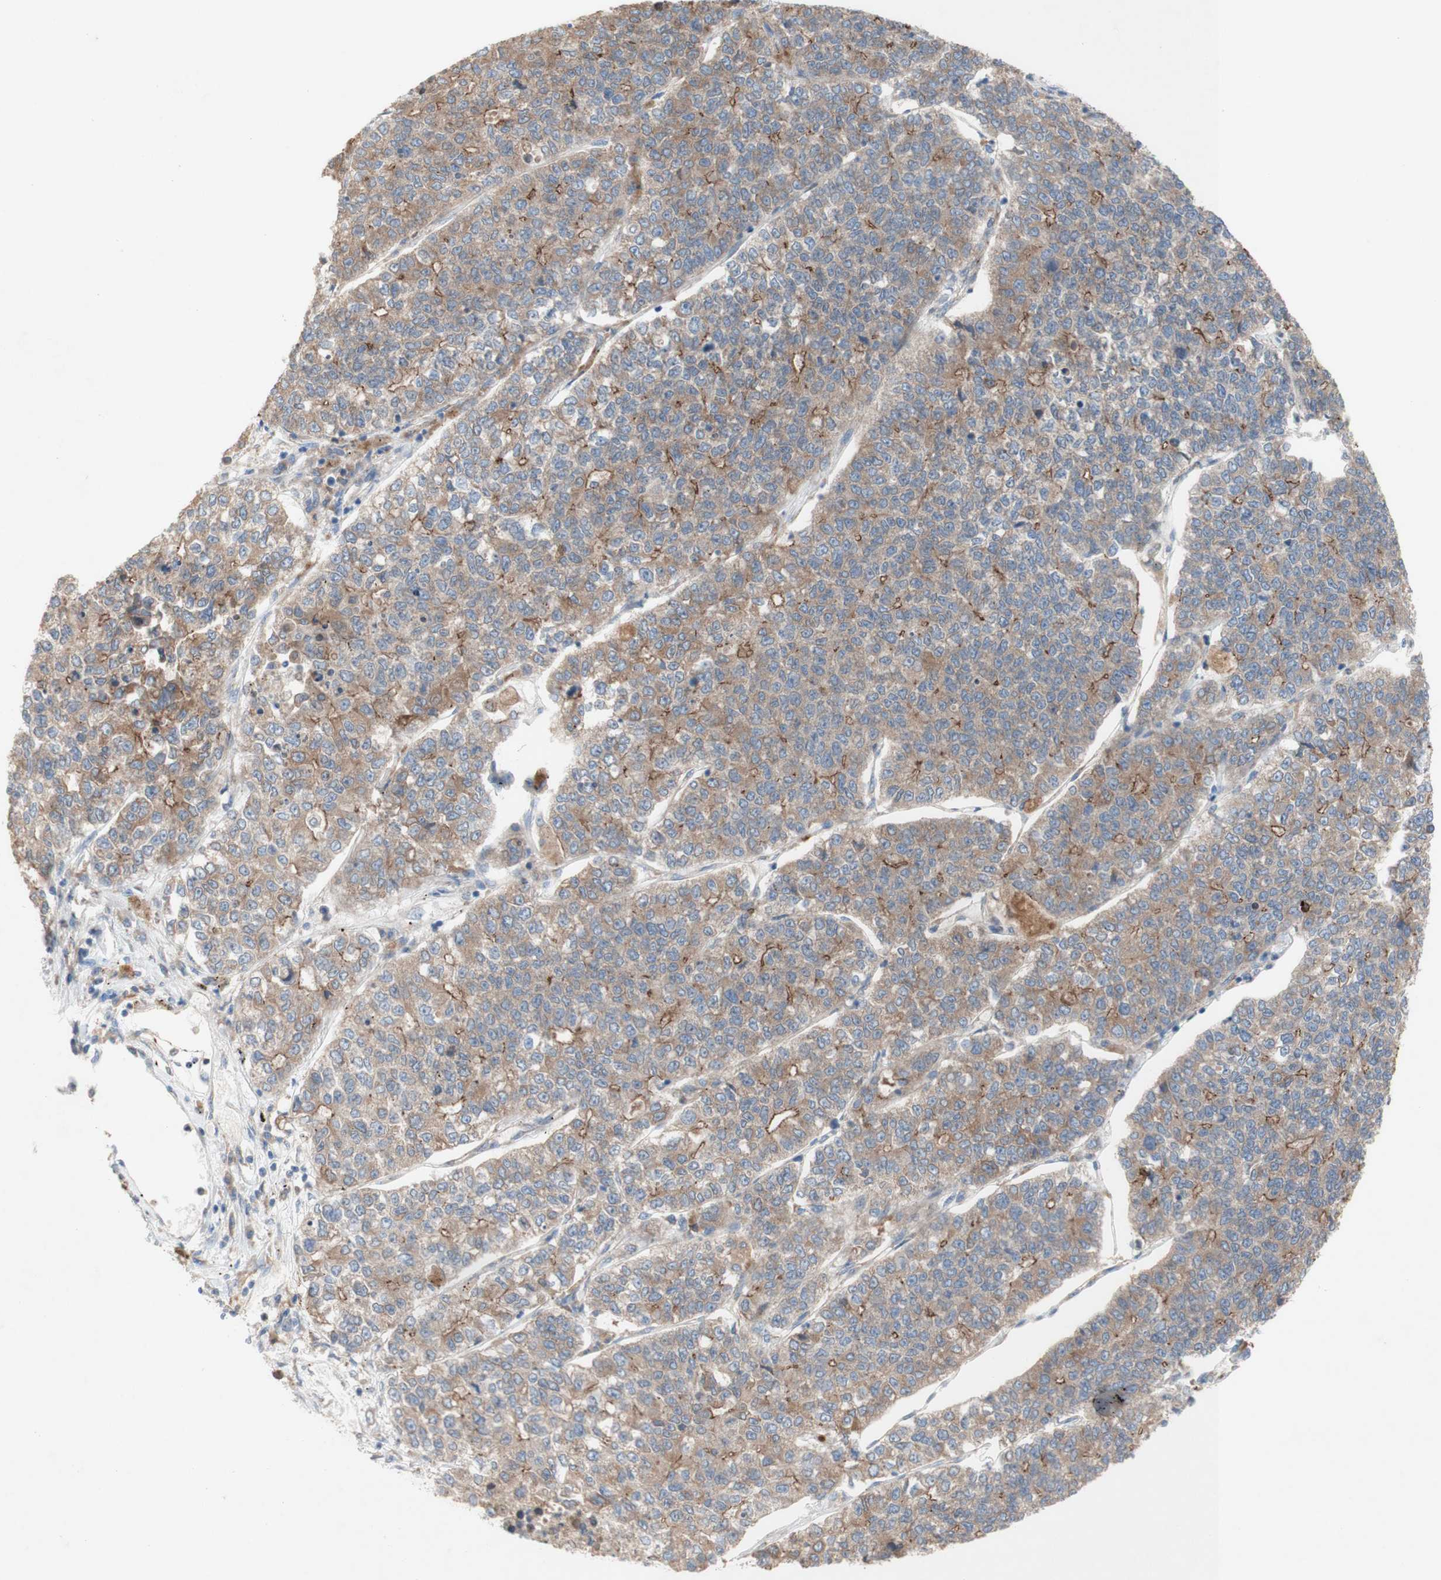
{"staining": {"intensity": "moderate", "quantity": ">75%", "location": "cytoplasmic/membranous"}, "tissue": "lung cancer", "cell_type": "Tumor cells", "image_type": "cancer", "snomed": [{"axis": "morphology", "description": "Adenocarcinoma, NOS"}, {"axis": "topography", "description": "Lung"}], "caption": "IHC of human lung adenocarcinoma exhibits medium levels of moderate cytoplasmic/membranous expression in about >75% of tumor cells.", "gene": "PDGFB", "patient": {"sex": "male", "age": 49}}